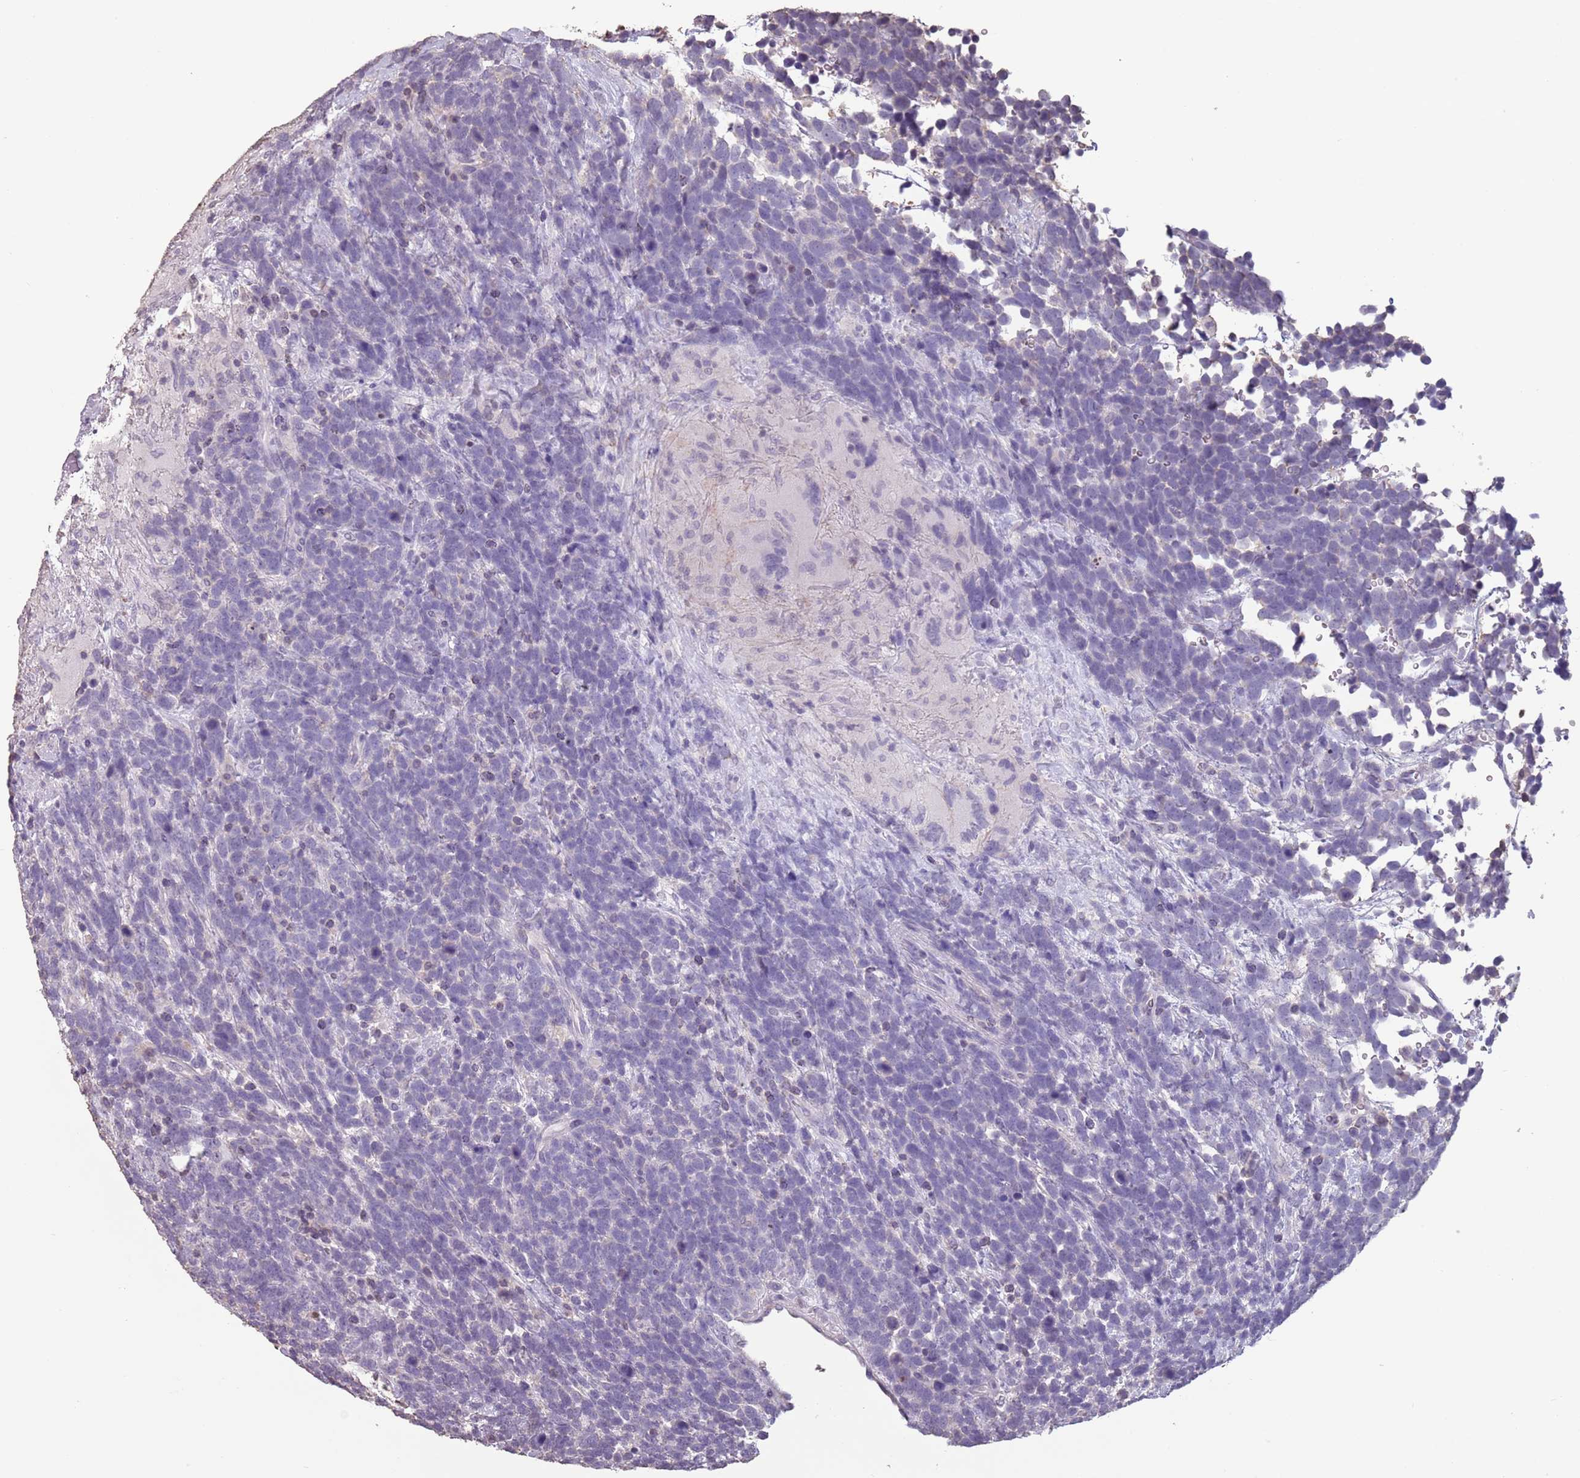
{"staining": {"intensity": "negative", "quantity": "none", "location": "none"}, "tissue": "urothelial cancer", "cell_type": "Tumor cells", "image_type": "cancer", "snomed": [{"axis": "morphology", "description": "Urothelial carcinoma, High grade"}, {"axis": "topography", "description": "Urinary bladder"}], "caption": "Urothelial cancer was stained to show a protein in brown. There is no significant staining in tumor cells.", "gene": "SUN5", "patient": {"sex": "female", "age": 82}}